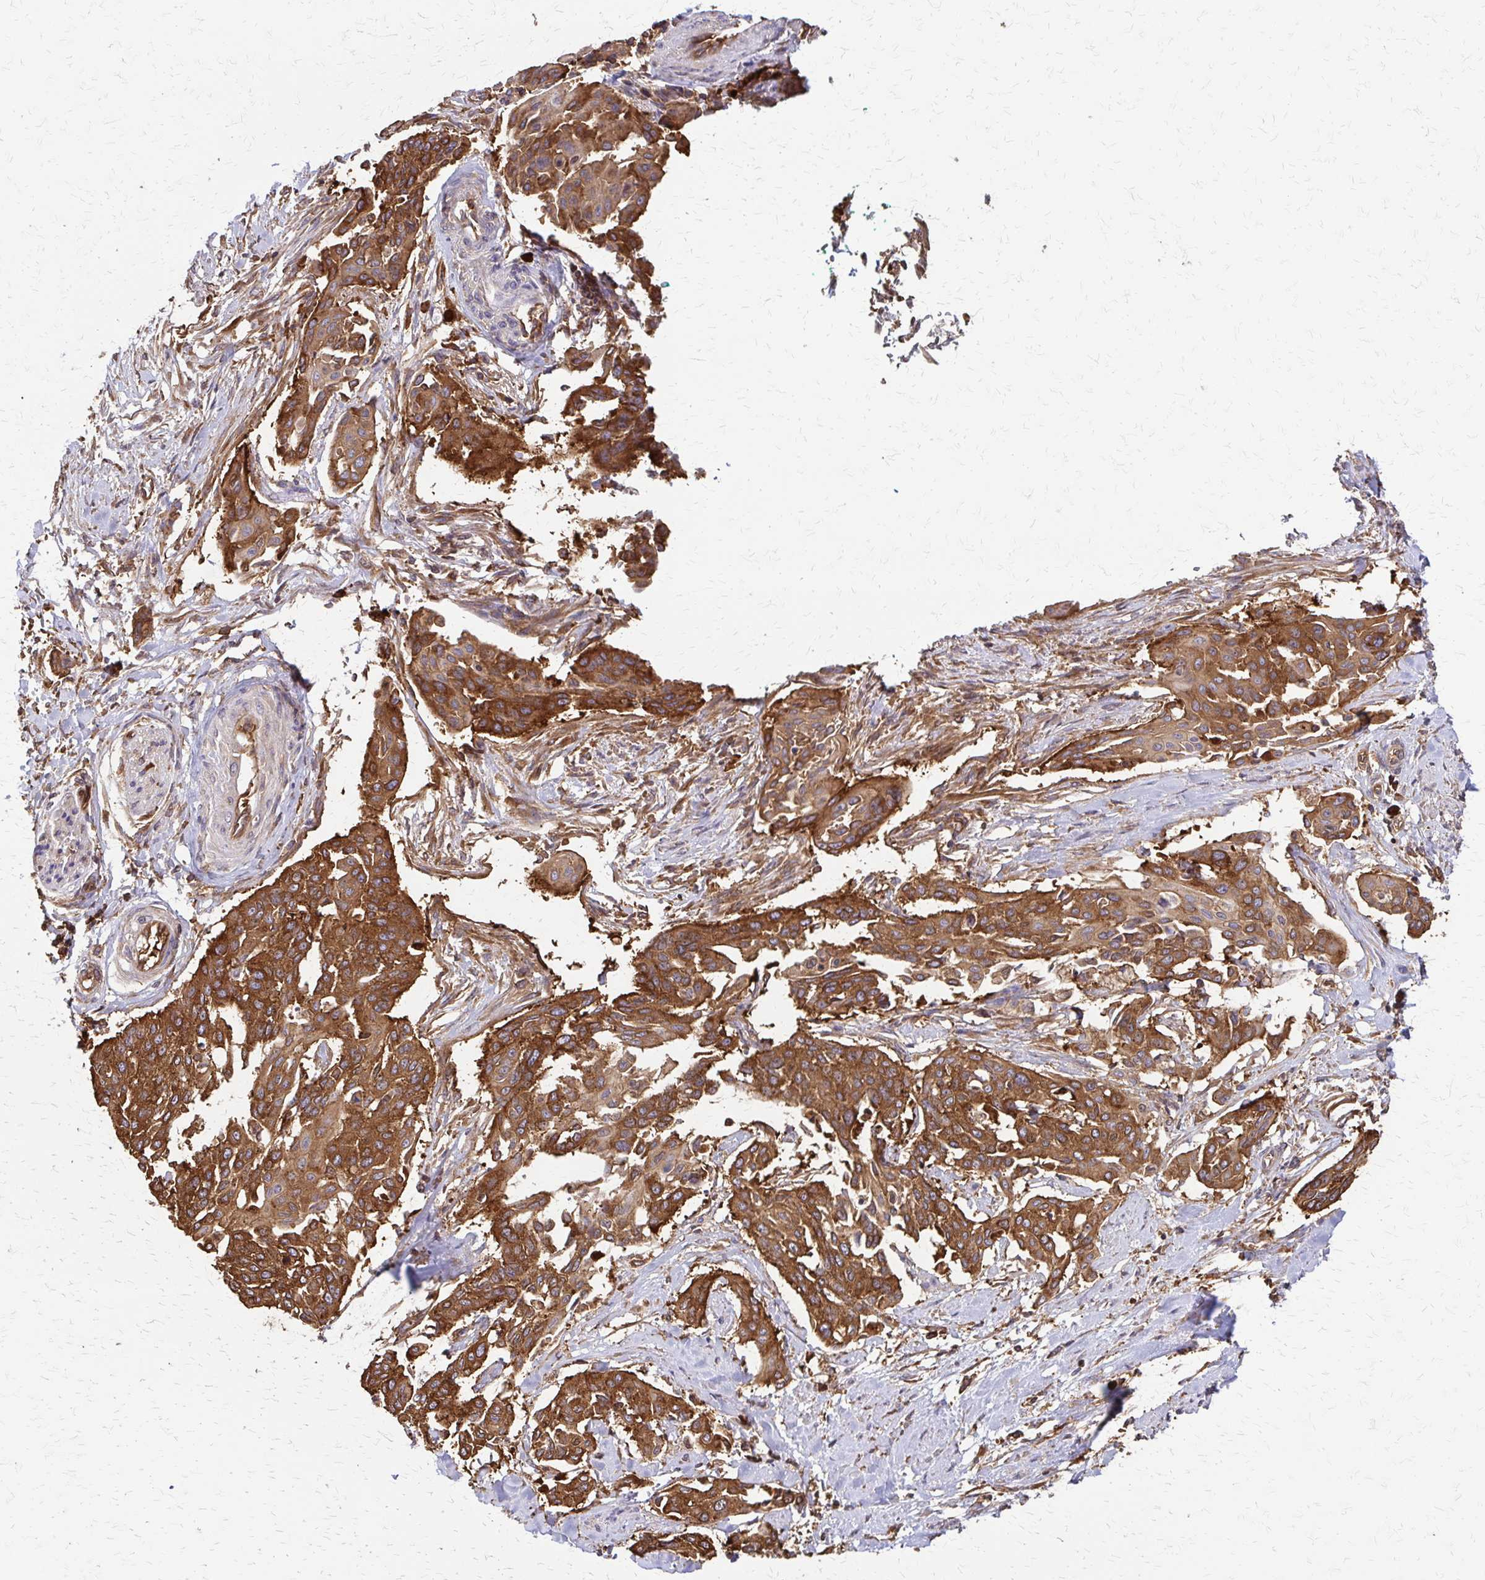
{"staining": {"intensity": "strong", "quantity": ">75%", "location": "cytoplasmic/membranous"}, "tissue": "cervical cancer", "cell_type": "Tumor cells", "image_type": "cancer", "snomed": [{"axis": "morphology", "description": "Squamous cell carcinoma, NOS"}, {"axis": "topography", "description": "Cervix"}], "caption": "Protein staining exhibits strong cytoplasmic/membranous staining in approximately >75% of tumor cells in cervical cancer (squamous cell carcinoma). The protein of interest is stained brown, and the nuclei are stained in blue (DAB (3,3'-diaminobenzidine) IHC with brightfield microscopy, high magnification).", "gene": "EEF2", "patient": {"sex": "female", "age": 44}}